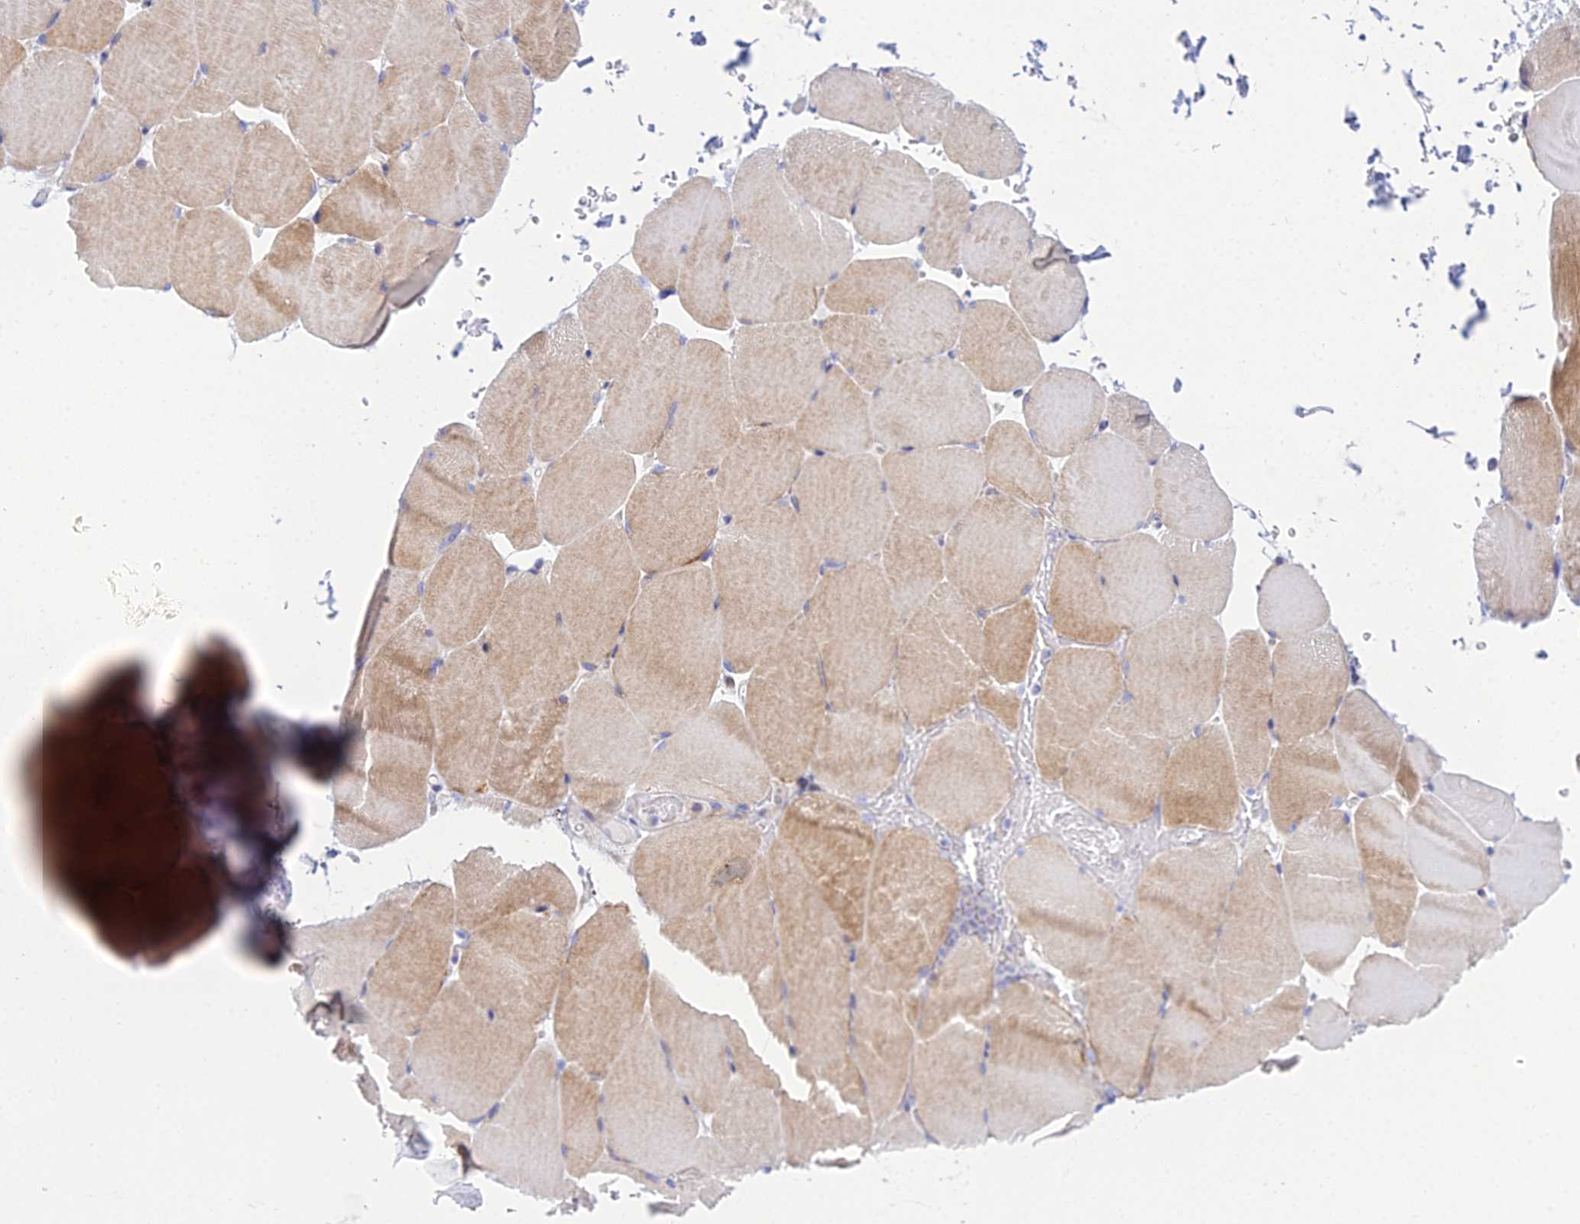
{"staining": {"intensity": "weak", "quantity": "25%-75%", "location": "cytoplasmic/membranous"}, "tissue": "skeletal muscle", "cell_type": "Myocytes", "image_type": "normal", "snomed": [{"axis": "morphology", "description": "Normal tissue, NOS"}, {"axis": "topography", "description": "Skeletal muscle"}, {"axis": "topography", "description": "Parathyroid gland"}], "caption": "High-power microscopy captured an IHC micrograph of unremarkable skeletal muscle, revealing weak cytoplasmic/membranous staining in about 25%-75% of myocytes.", "gene": "PRR13", "patient": {"sex": "female", "age": 37}}